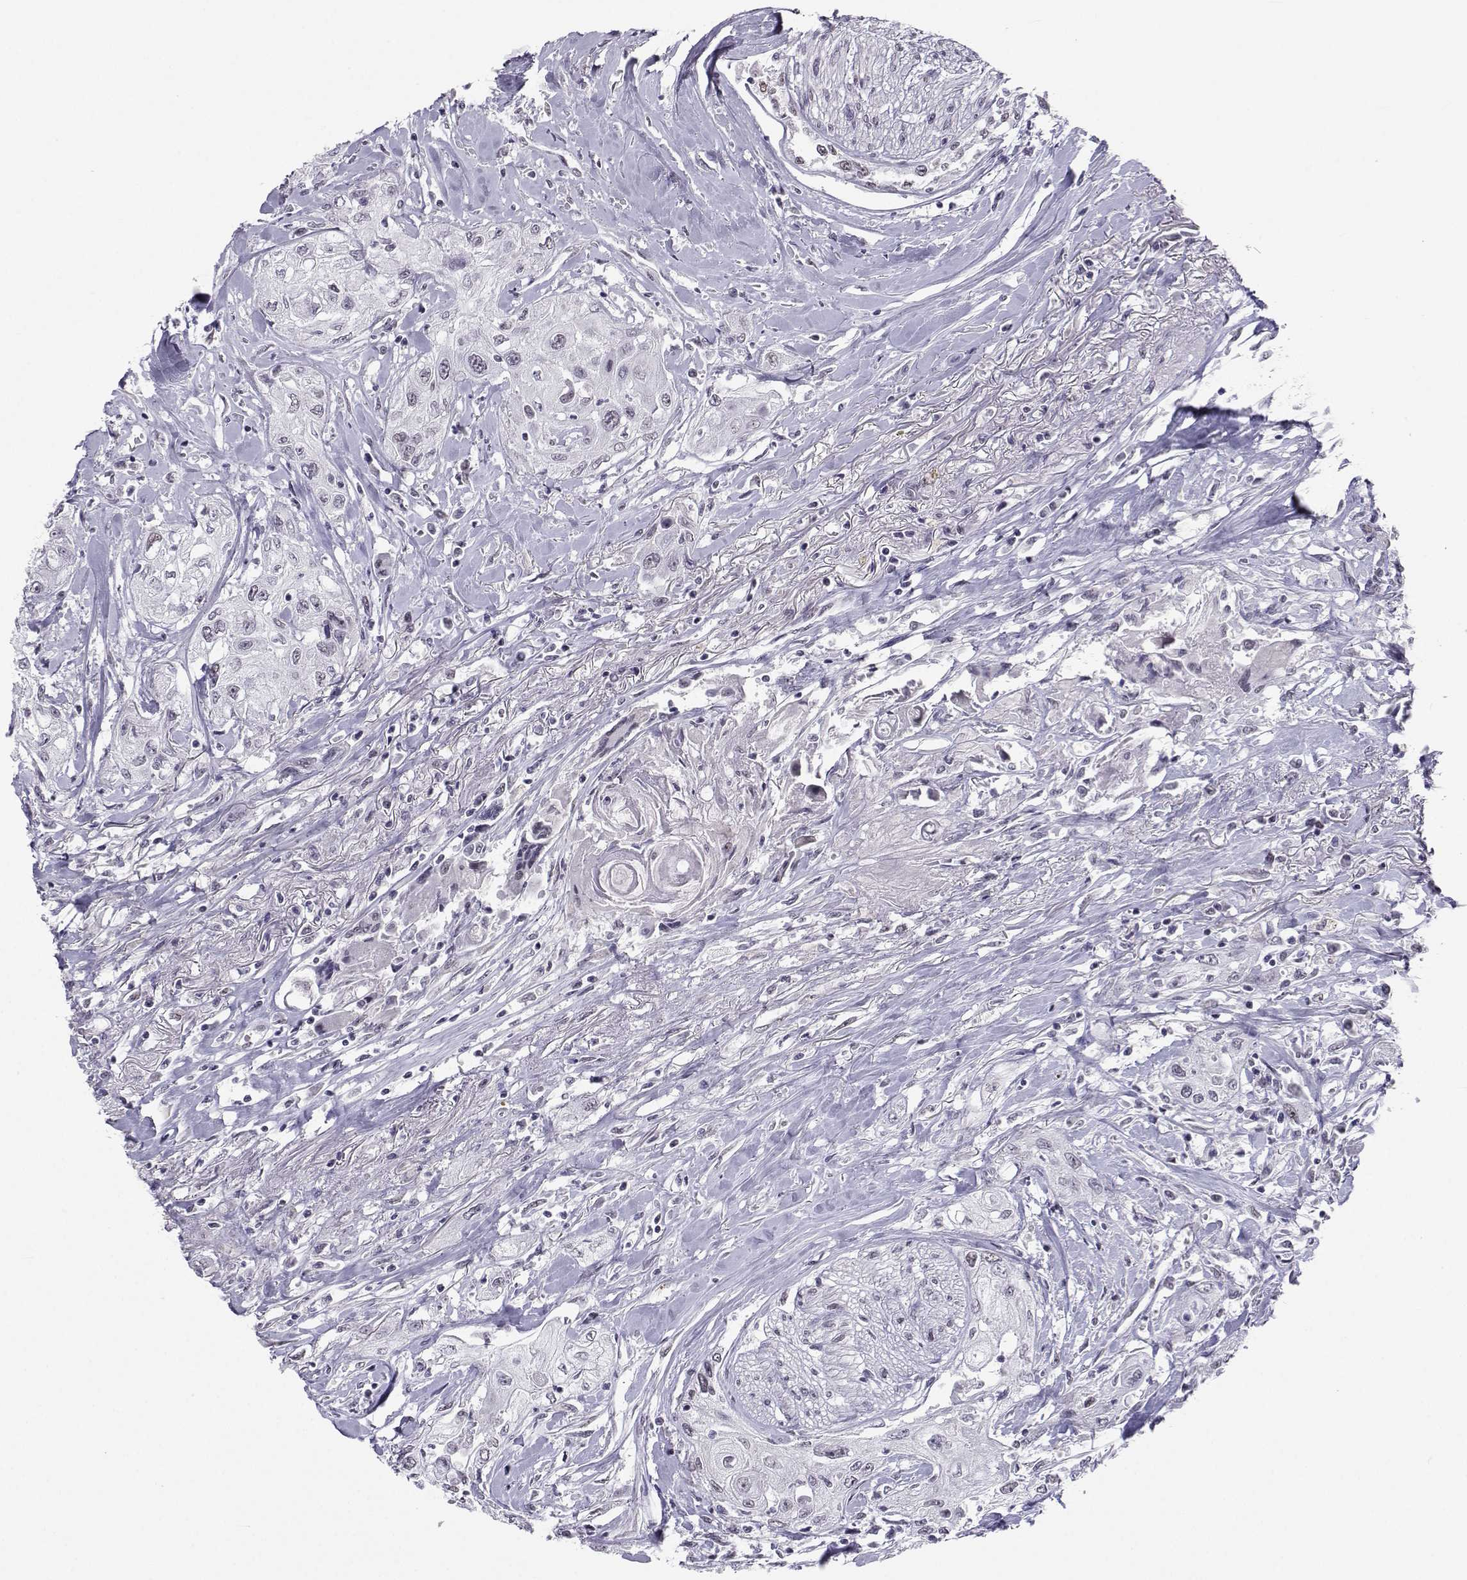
{"staining": {"intensity": "negative", "quantity": "none", "location": "none"}, "tissue": "head and neck cancer", "cell_type": "Tumor cells", "image_type": "cancer", "snomed": [{"axis": "morphology", "description": "Normal tissue, NOS"}, {"axis": "morphology", "description": "Squamous cell carcinoma, NOS"}, {"axis": "topography", "description": "Oral tissue"}, {"axis": "topography", "description": "Peripheral nerve tissue"}, {"axis": "topography", "description": "Head-Neck"}], "caption": "Head and neck cancer stained for a protein using immunohistochemistry (IHC) reveals no expression tumor cells.", "gene": "MED26", "patient": {"sex": "female", "age": 59}}